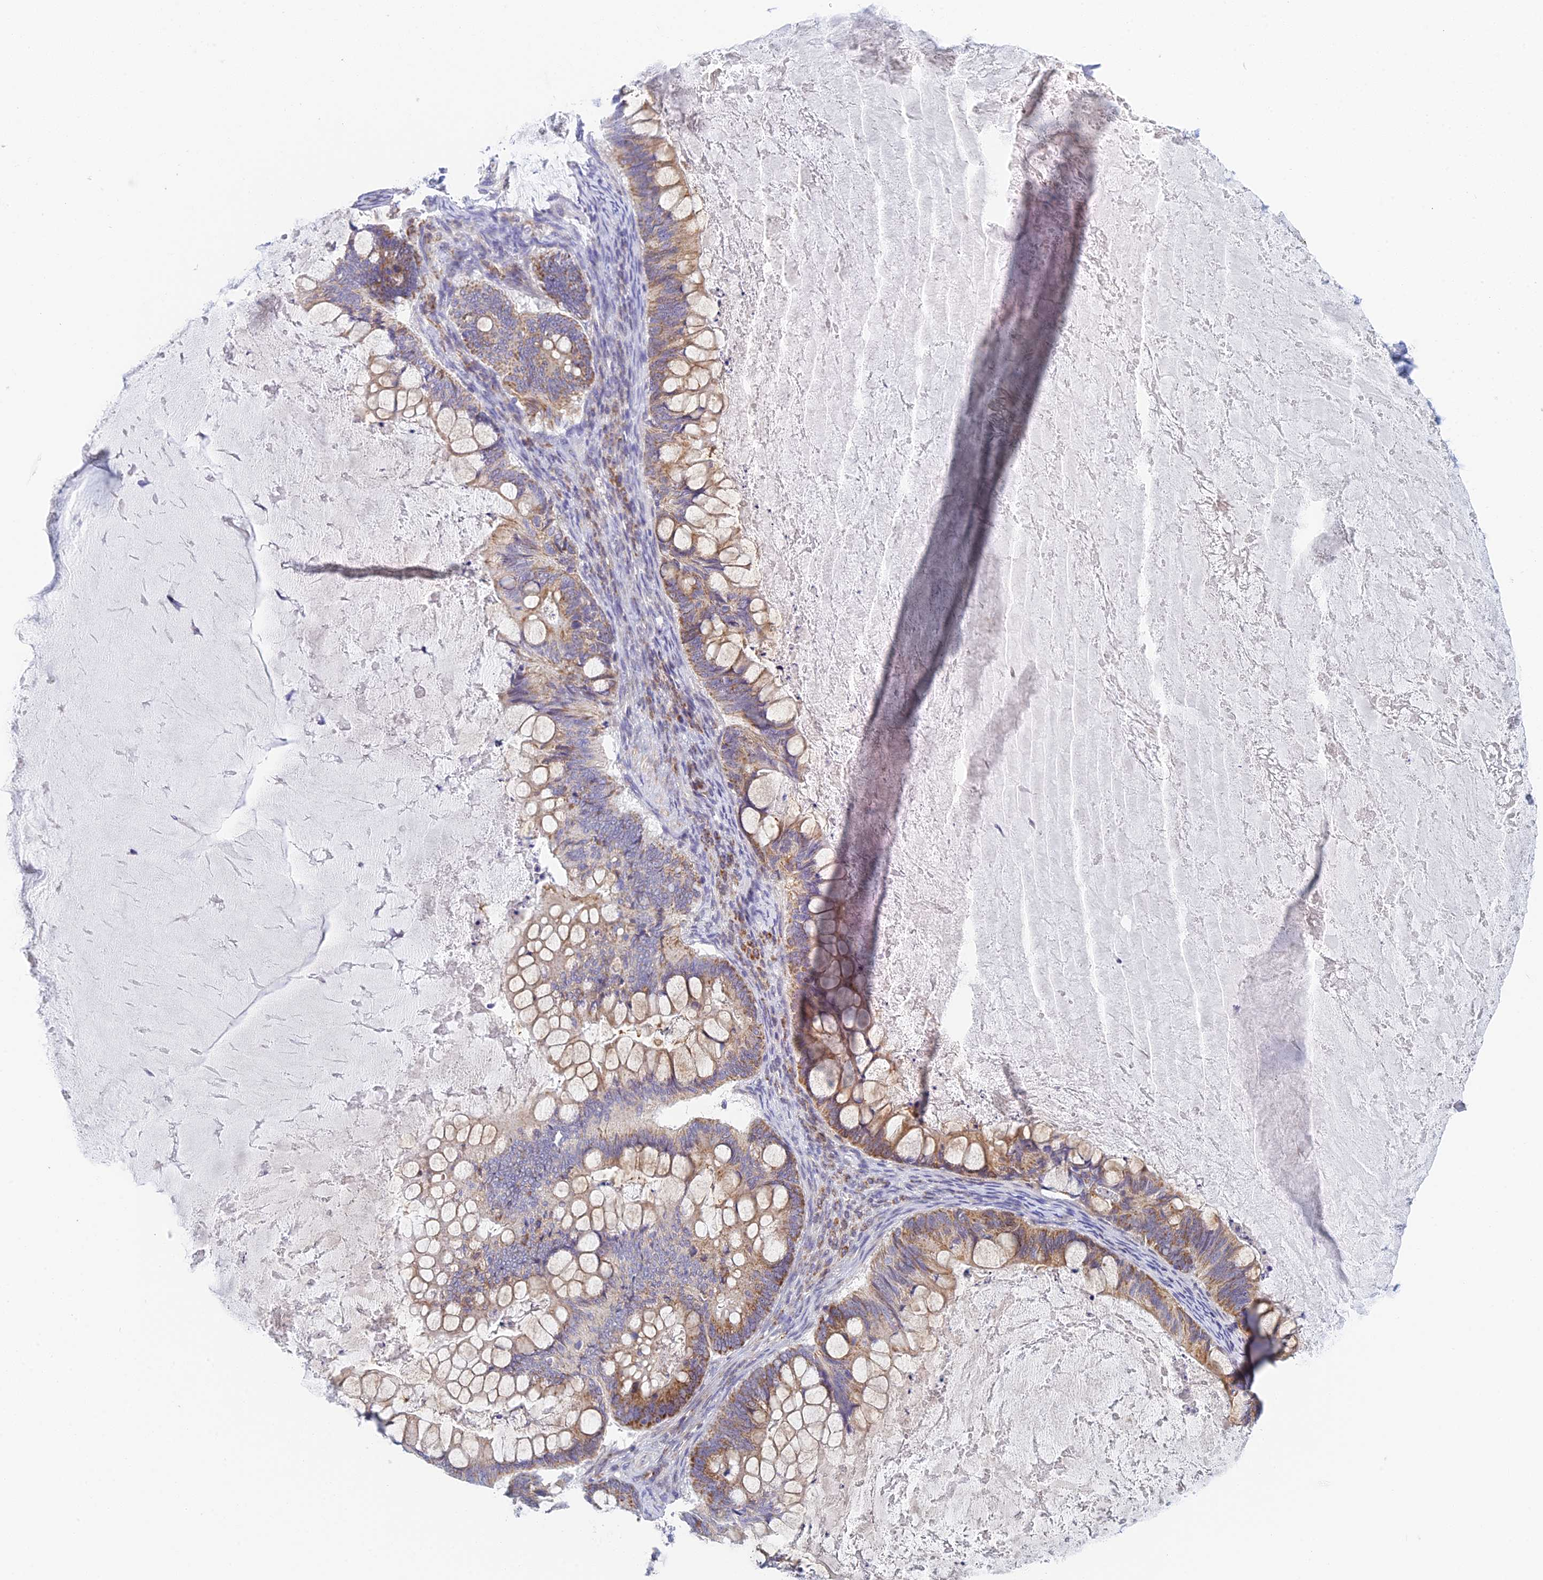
{"staining": {"intensity": "moderate", "quantity": ">75%", "location": "cytoplasmic/membranous"}, "tissue": "ovarian cancer", "cell_type": "Tumor cells", "image_type": "cancer", "snomed": [{"axis": "morphology", "description": "Cystadenocarcinoma, mucinous, NOS"}, {"axis": "topography", "description": "Ovary"}], "caption": "A medium amount of moderate cytoplasmic/membranous positivity is seen in approximately >75% of tumor cells in mucinous cystadenocarcinoma (ovarian) tissue.", "gene": "REXO5", "patient": {"sex": "female", "age": 61}}